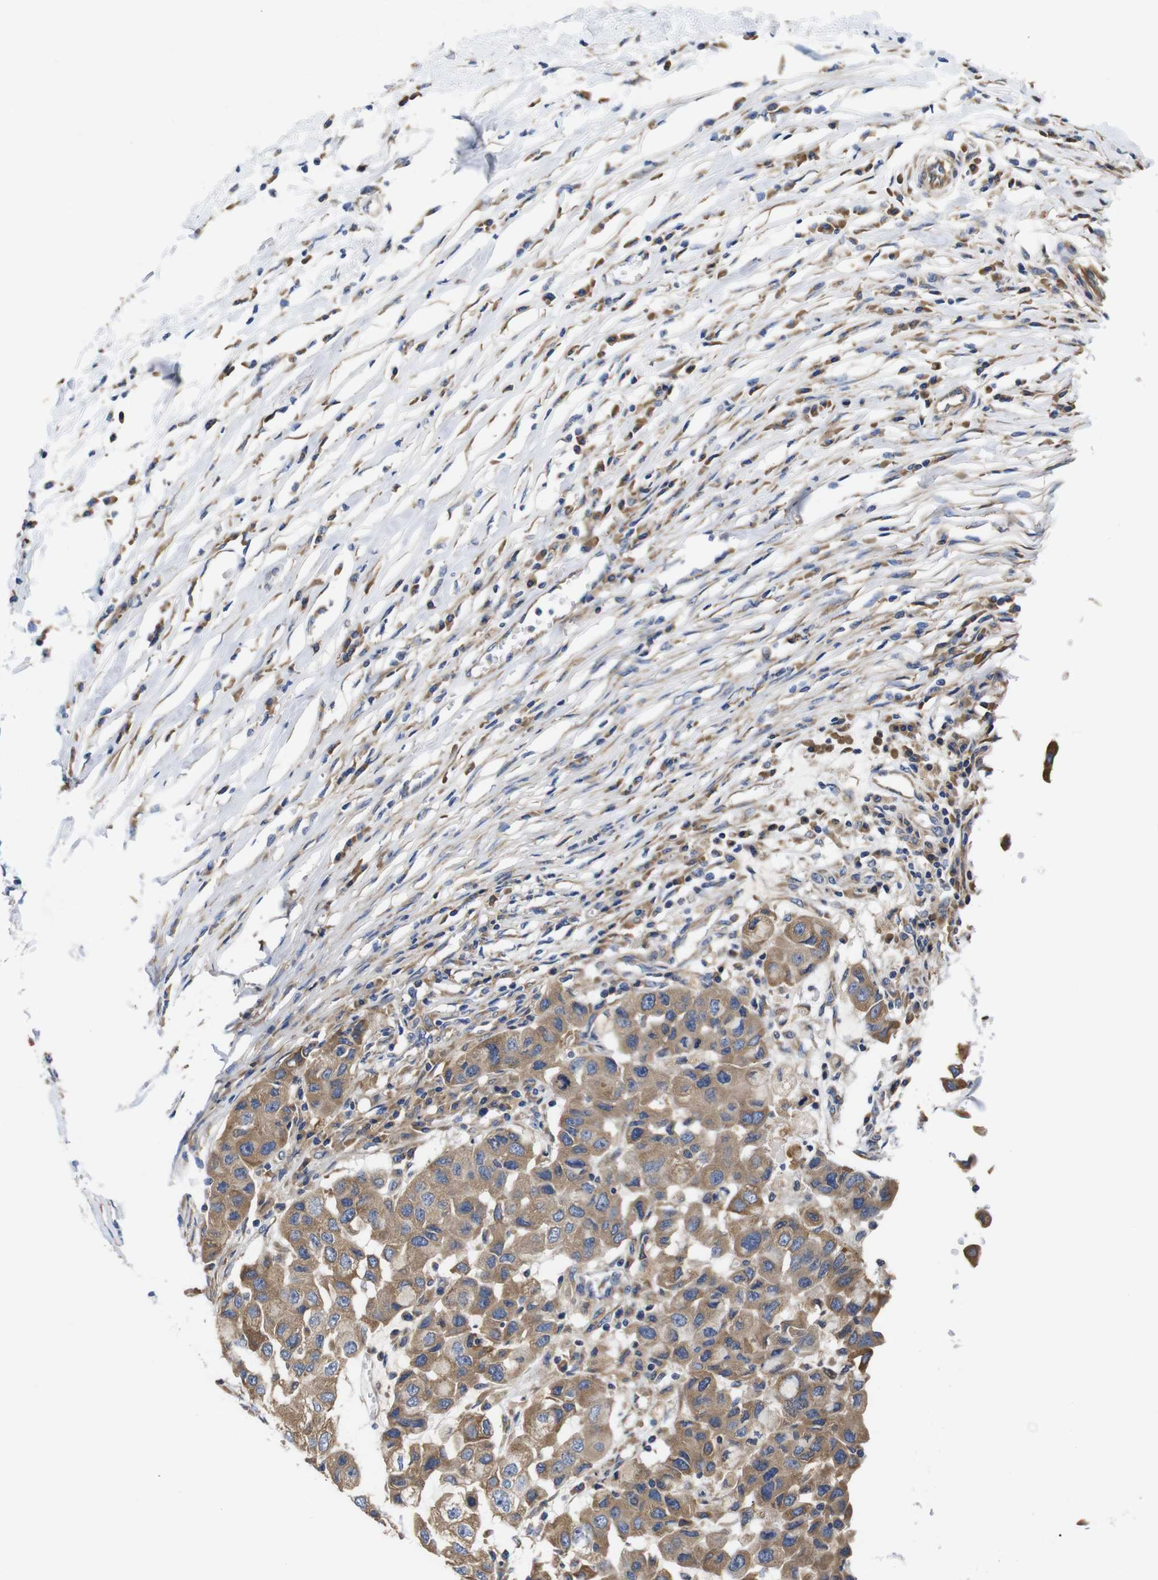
{"staining": {"intensity": "moderate", "quantity": ">75%", "location": "cytoplasmic/membranous"}, "tissue": "breast cancer", "cell_type": "Tumor cells", "image_type": "cancer", "snomed": [{"axis": "morphology", "description": "Duct carcinoma"}, {"axis": "topography", "description": "Breast"}], "caption": "Human breast cancer stained for a protein (brown) shows moderate cytoplasmic/membranous positive positivity in about >75% of tumor cells.", "gene": "MARCHF7", "patient": {"sex": "female", "age": 27}}